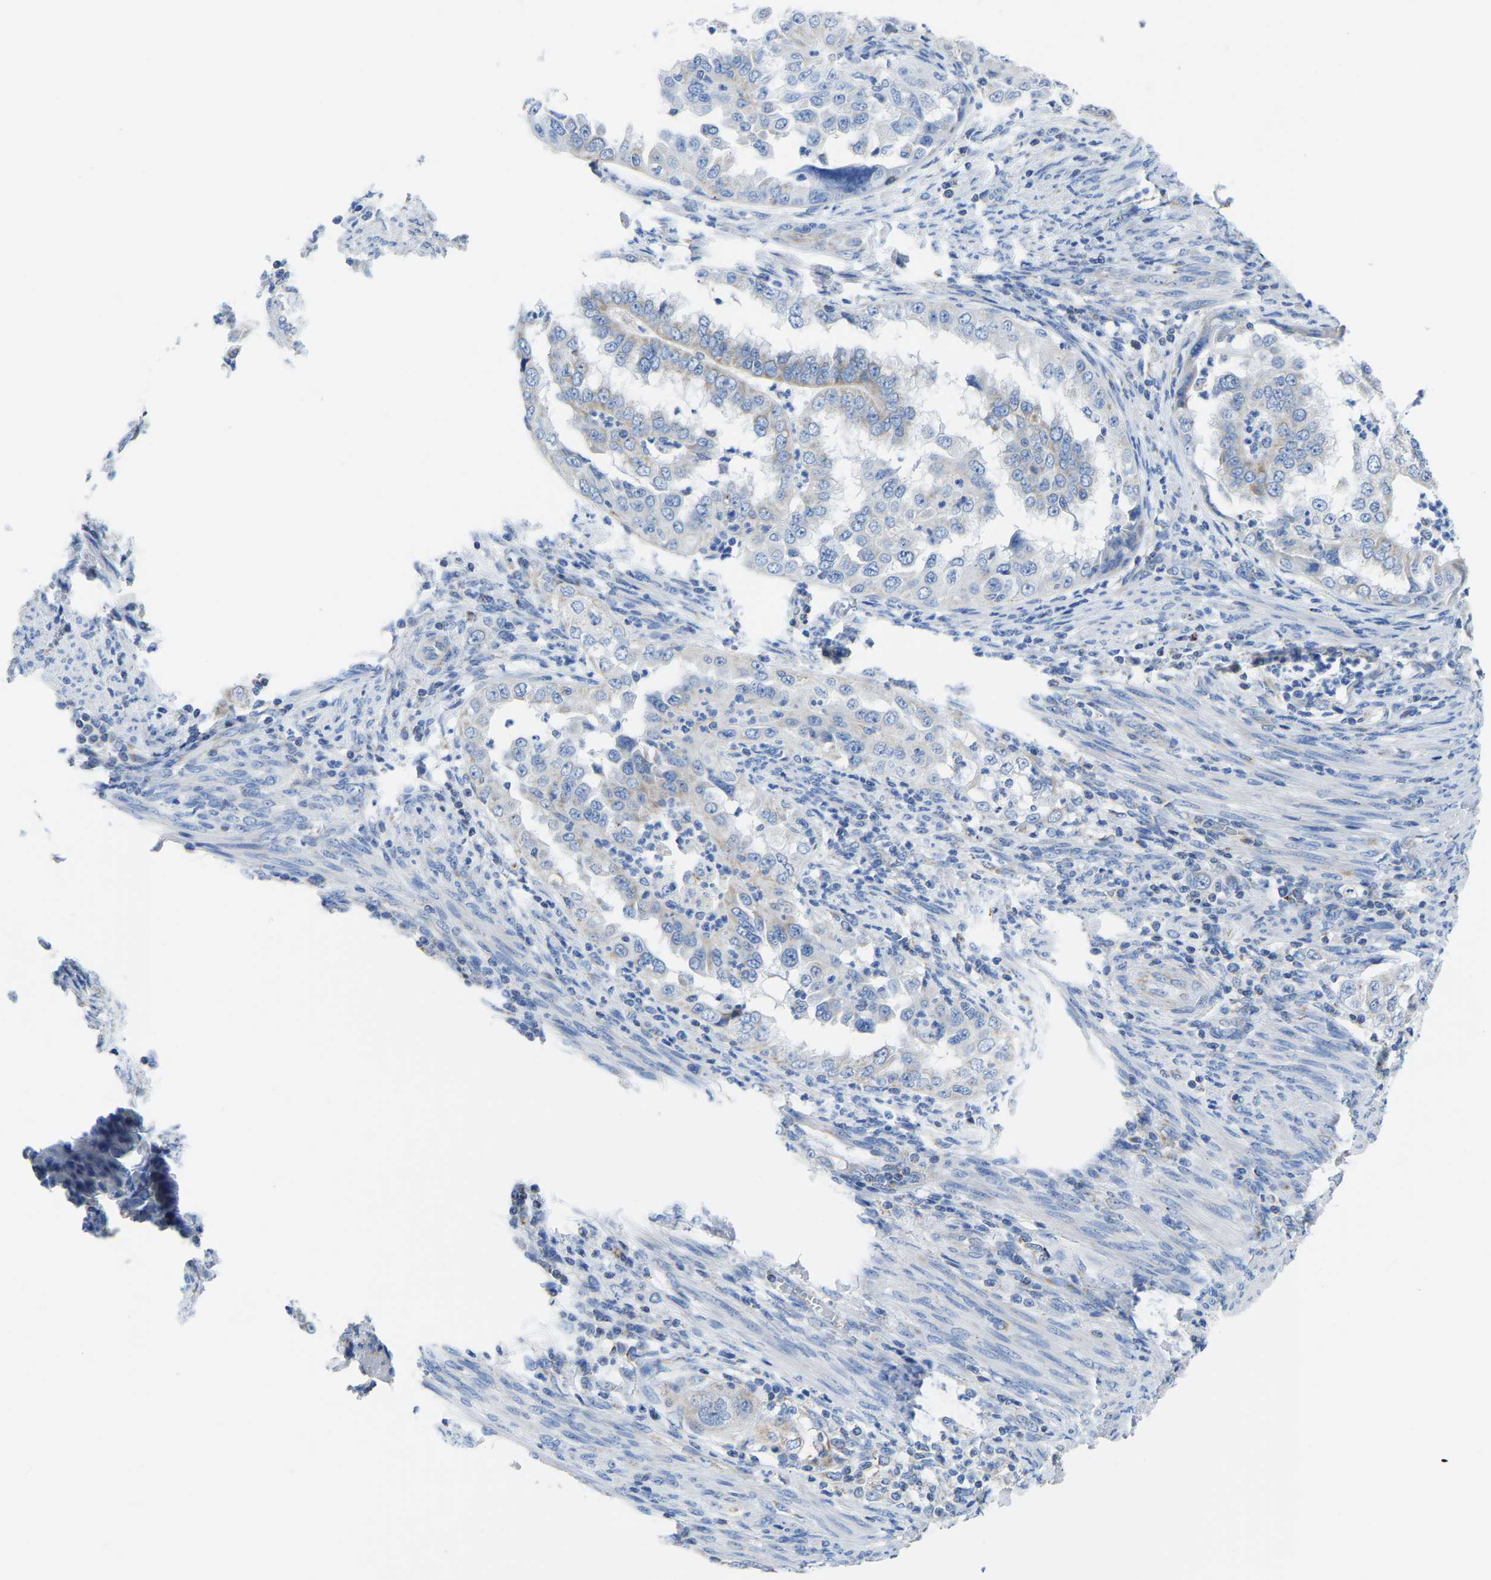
{"staining": {"intensity": "negative", "quantity": "none", "location": "none"}, "tissue": "endometrial cancer", "cell_type": "Tumor cells", "image_type": "cancer", "snomed": [{"axis": "morphology", "description": "Adenocarcinoma, NOS"}, {"axis": "topography", "description": "Endometrium"}], "caption": "Tumor cells are negative for brown protein staining in endometrial adenocarcinoma.", "gene": "ETFA", "patient": {"sex": "female", "age": 85}}